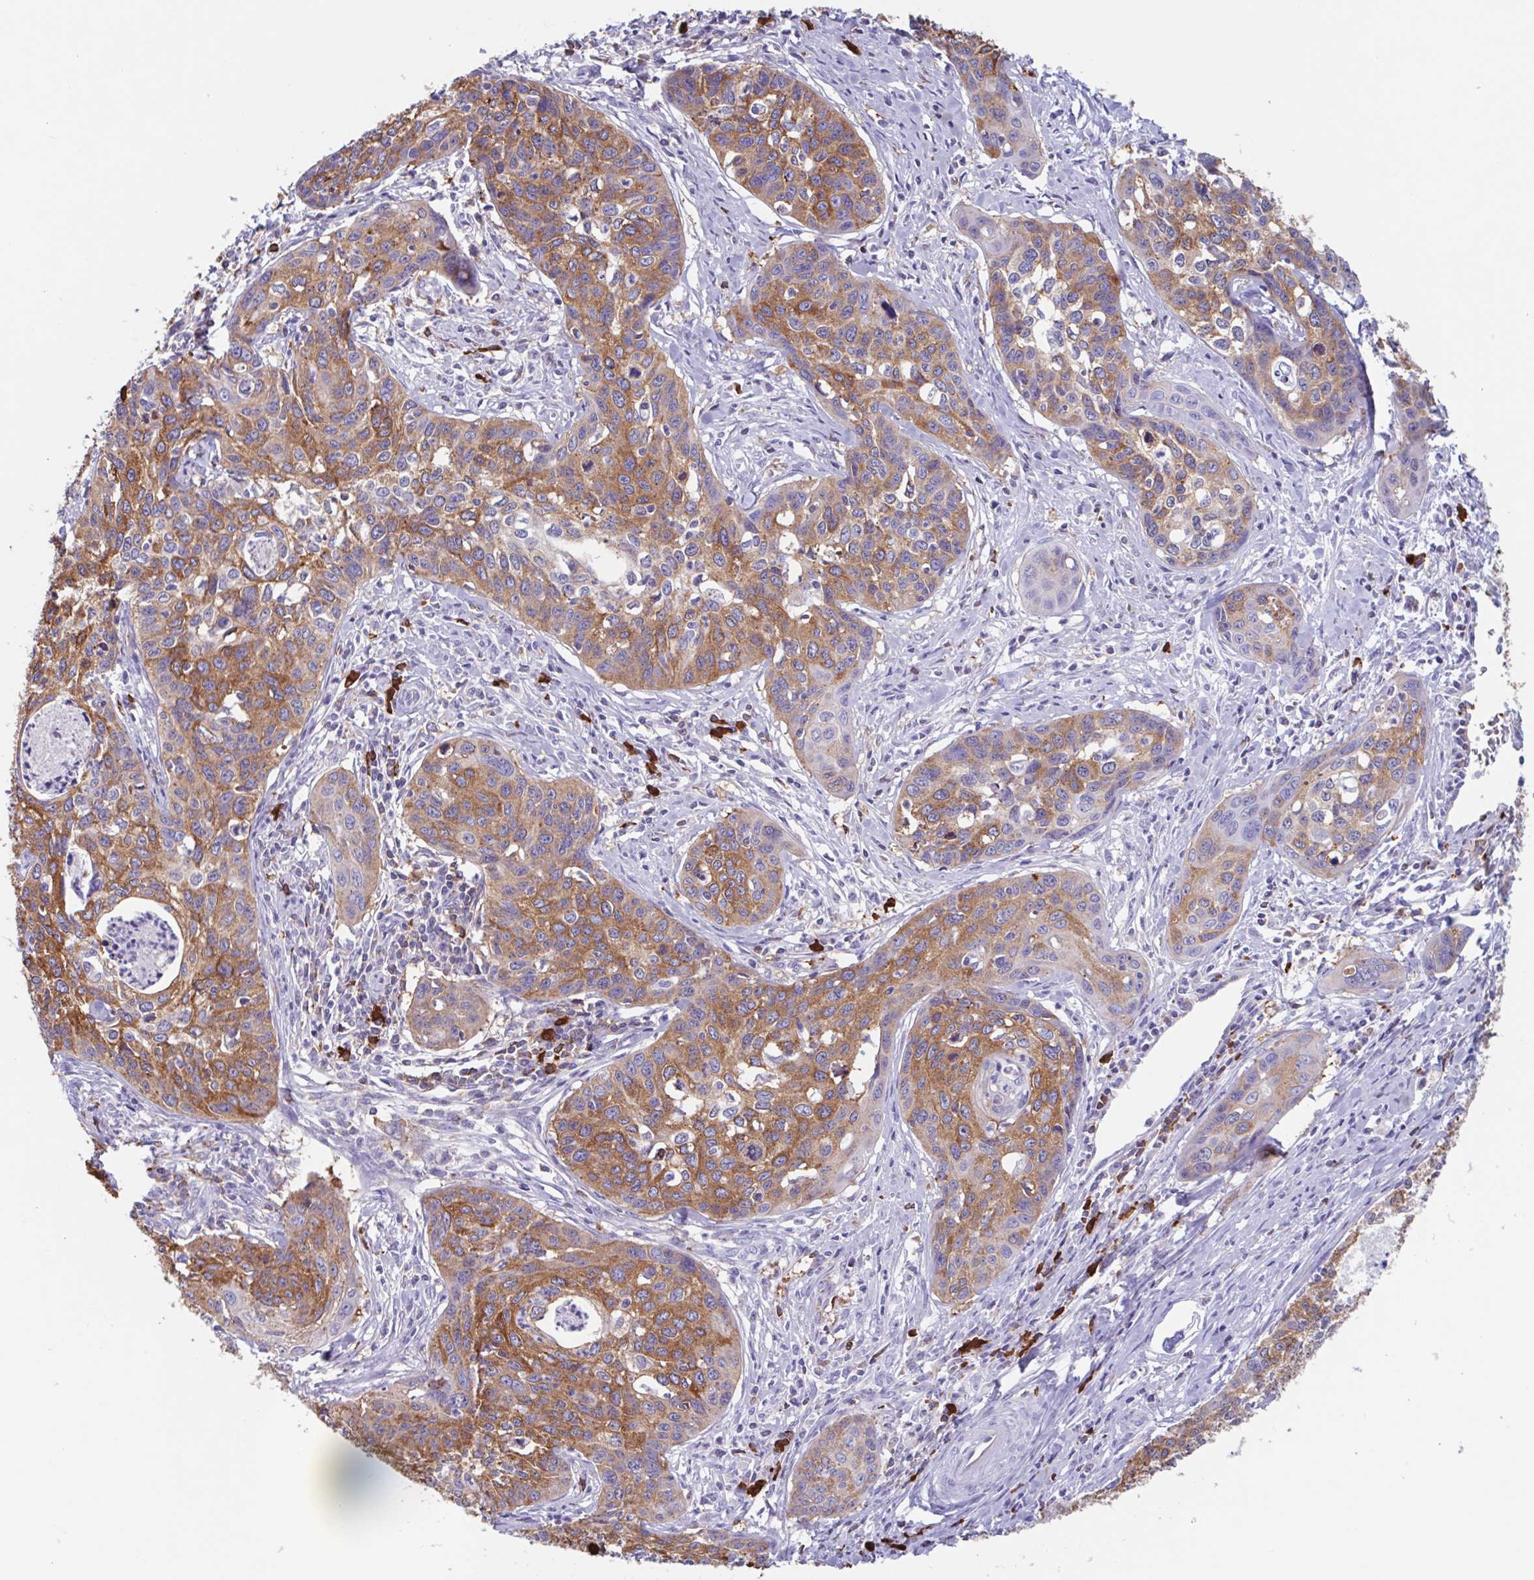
{"staining": {"intensity": "moderate", "quantity": ">75%", "location": "cytoplasmic/membranous"}, "tissue": "cervical cancer", "cell_type": "Tumor cells", "image_type": "cancer", "snomed": [{"axis": "morphology", "description": "Squamous cell carcinoma, NOS"}, {"axis": "topography", "description": "Cervix"}], "caption": "Cervical squamous cell carcinoma stained with a protein marker reveals moderate staining in tumor cells.", "gene": "TPD52", "patient": {"sex": "female", "age": 31}}